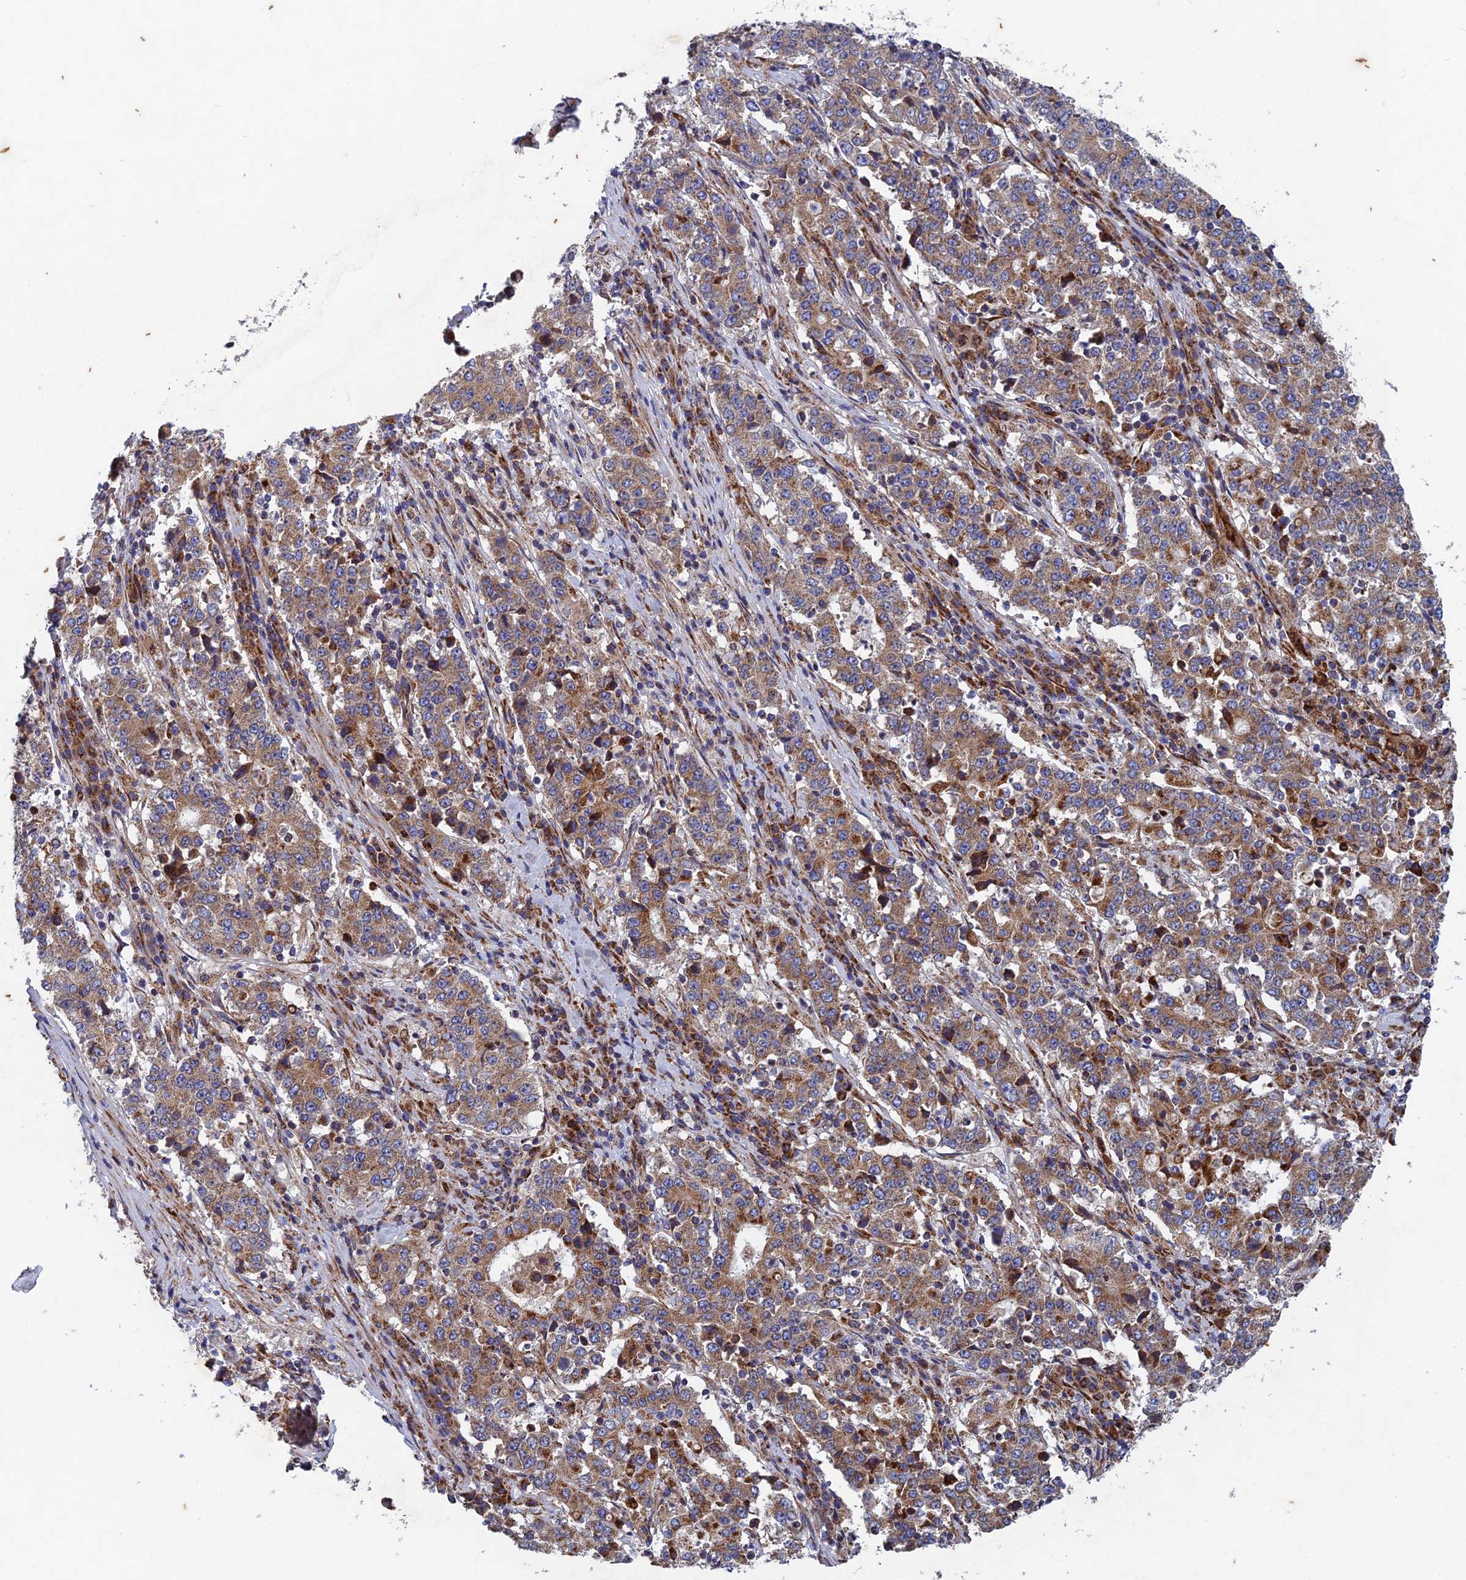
{"staining": {"intensity": "moderate", "quantity": ">75%", "location": "cytoplasmic/membranous"}, "tissue": "stomach cancer", "cell_type": "Tumor cells", "image_type": "cancer", "snomed": [{"axis": "morphology", "description": "Adenocarcinoma, NOS"}, {"axis": "topography", "description": "Stomach"}], "caption": "Stomach cancer was stained to show a protein in brown. There is medium levels of moderate cytoplasmic/membranous expression in approximately >75% of tumor cells.", "gene": "AP4S1", "patient": {"sex": "male", "age": 59}}